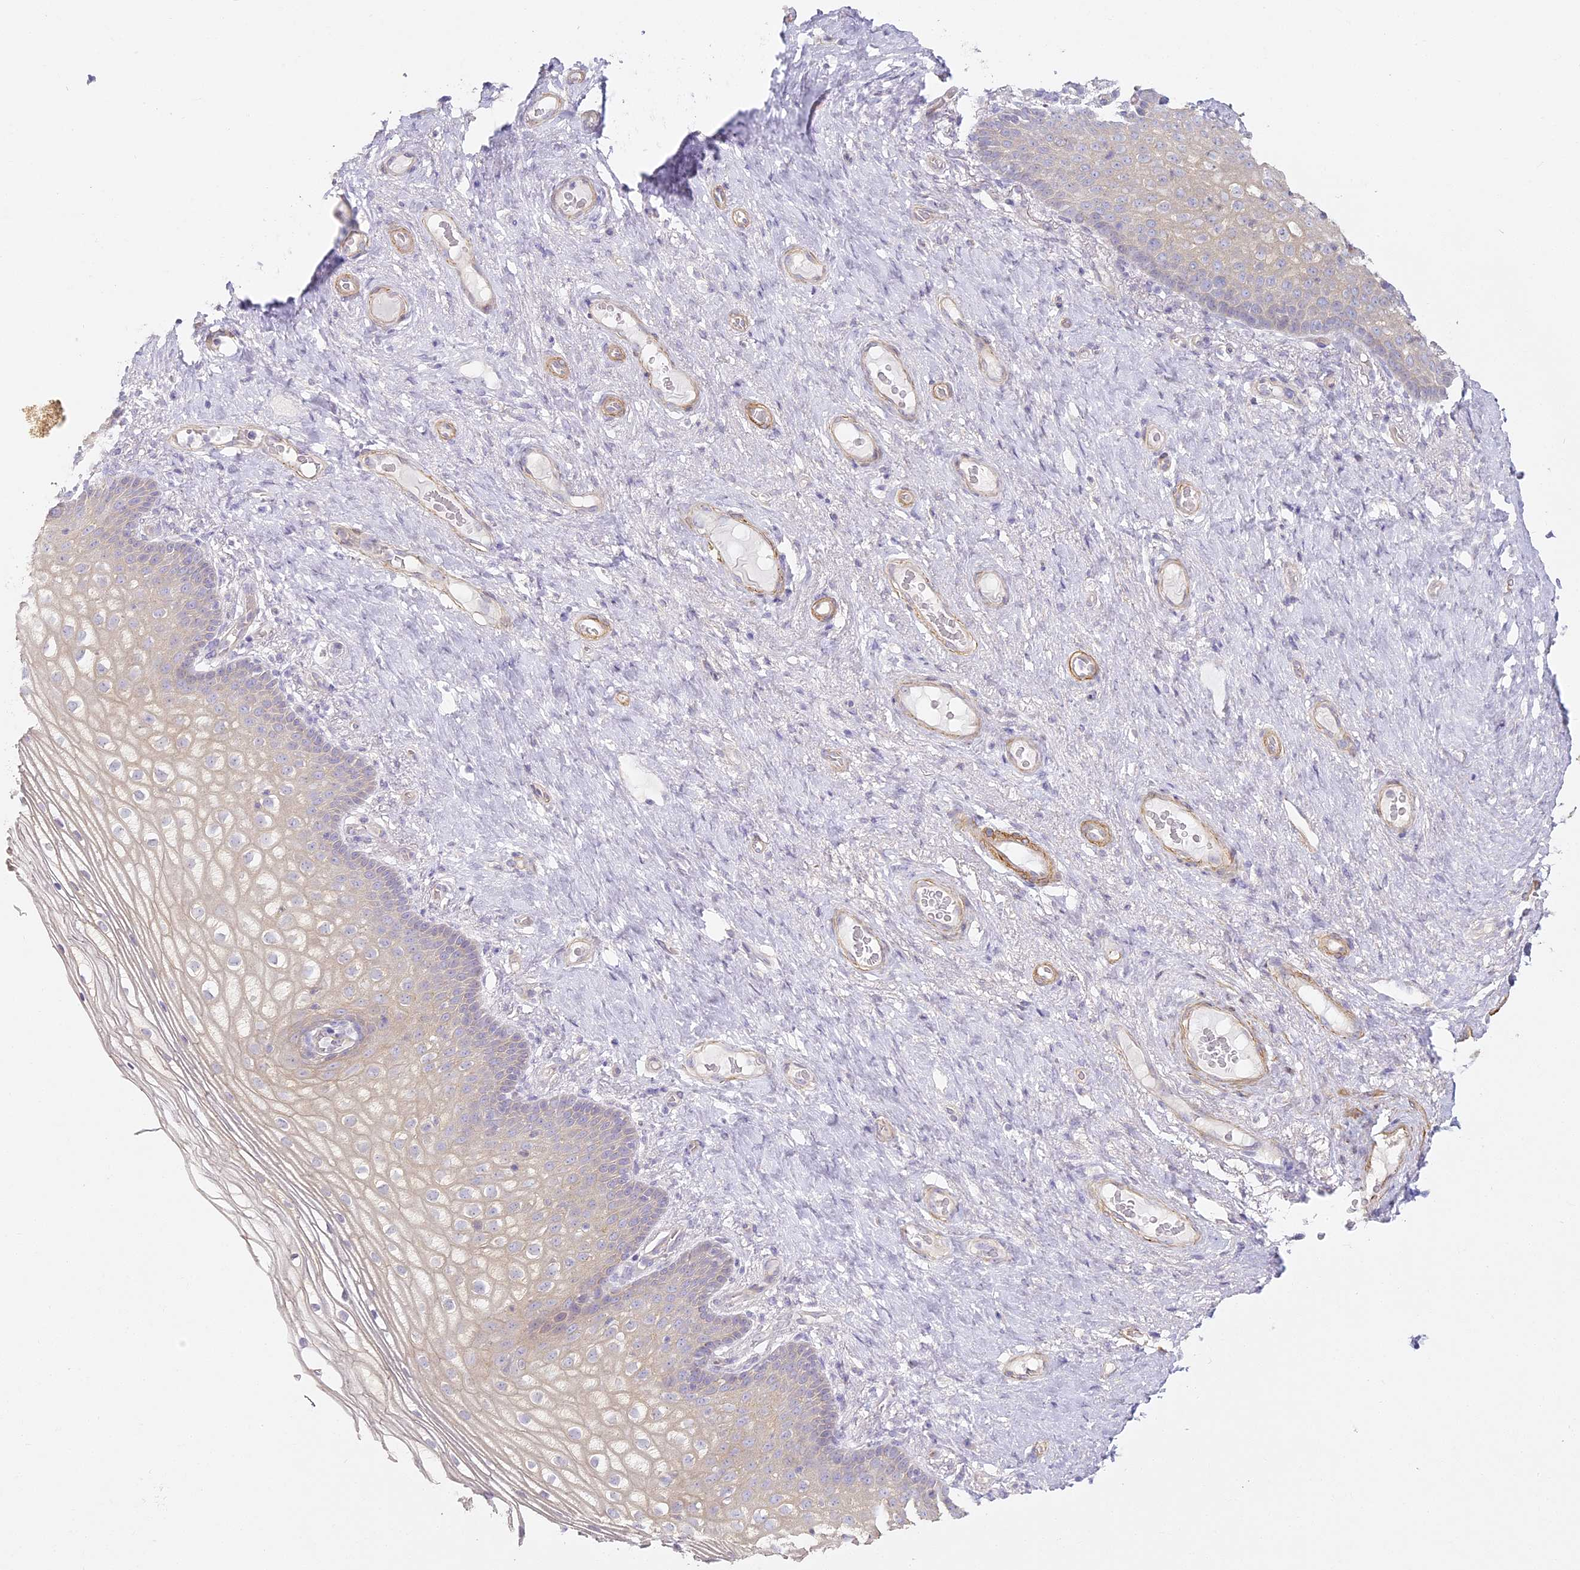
{"staining": {"intensity": "weak", "quantity": "<25%", "location": "cytoplasmic/membranous"}, "tissue": "vagina", "cell_type": "Squamous epithelial cells", "image_type": "normal", "snomed": [{"axis": "morphology", "description": "Normal tissue, NOS"}, {"axis": "topography", "description": "Vagina"}], "caption": "Immunohistochemistry (IHC) photomicrograph of normal vagina stained for a protein (brown), which reveals no positivity in squamous epithelial cells.", "gene": "MED28", "patient": {"sex": "female", "age": 60}}